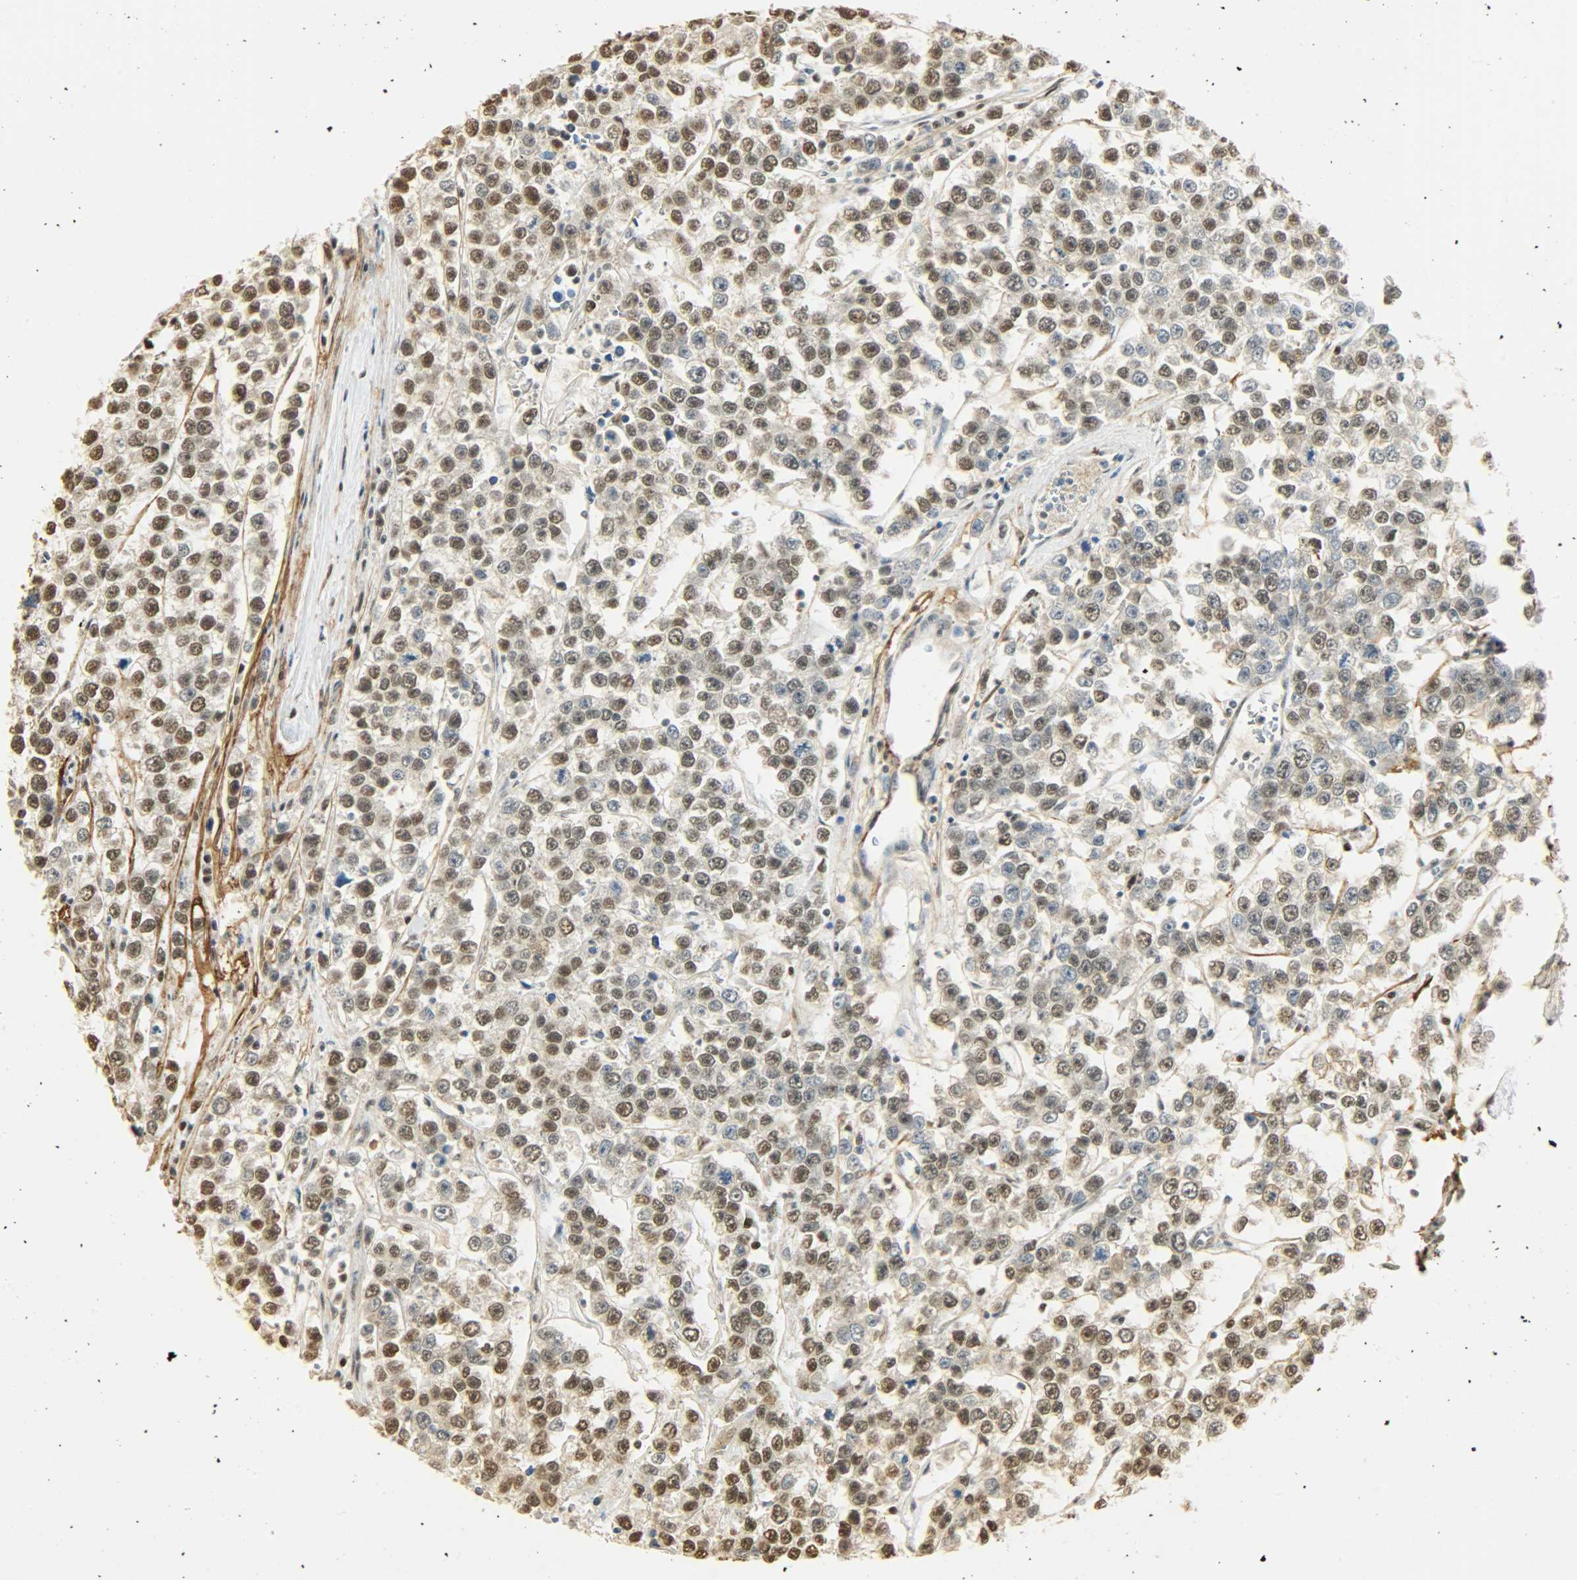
{"staining": {"intensity": "moderate", "quantity": "25%-75%", "location": "nuclear"}, "tissue": "testis cancer", "cell_type": "Tumor cells", "image_type": "cancer", "snomed": [{"axis": "morphology", "description": "Seminoma, NOS"}, {"axis": "morphology", "description": "Carcinoma, Embryonal, NOS"}, {"axis": "topography", "description": "Testis"}], "caption": "Testis cancer (seminoma) stained with immunohistochemistry demonstrates moderate nuclear expression in about 25%-75% of tumor cells.", "gene": "NGFR", "patient": {"sex": "male", "age": 52}}